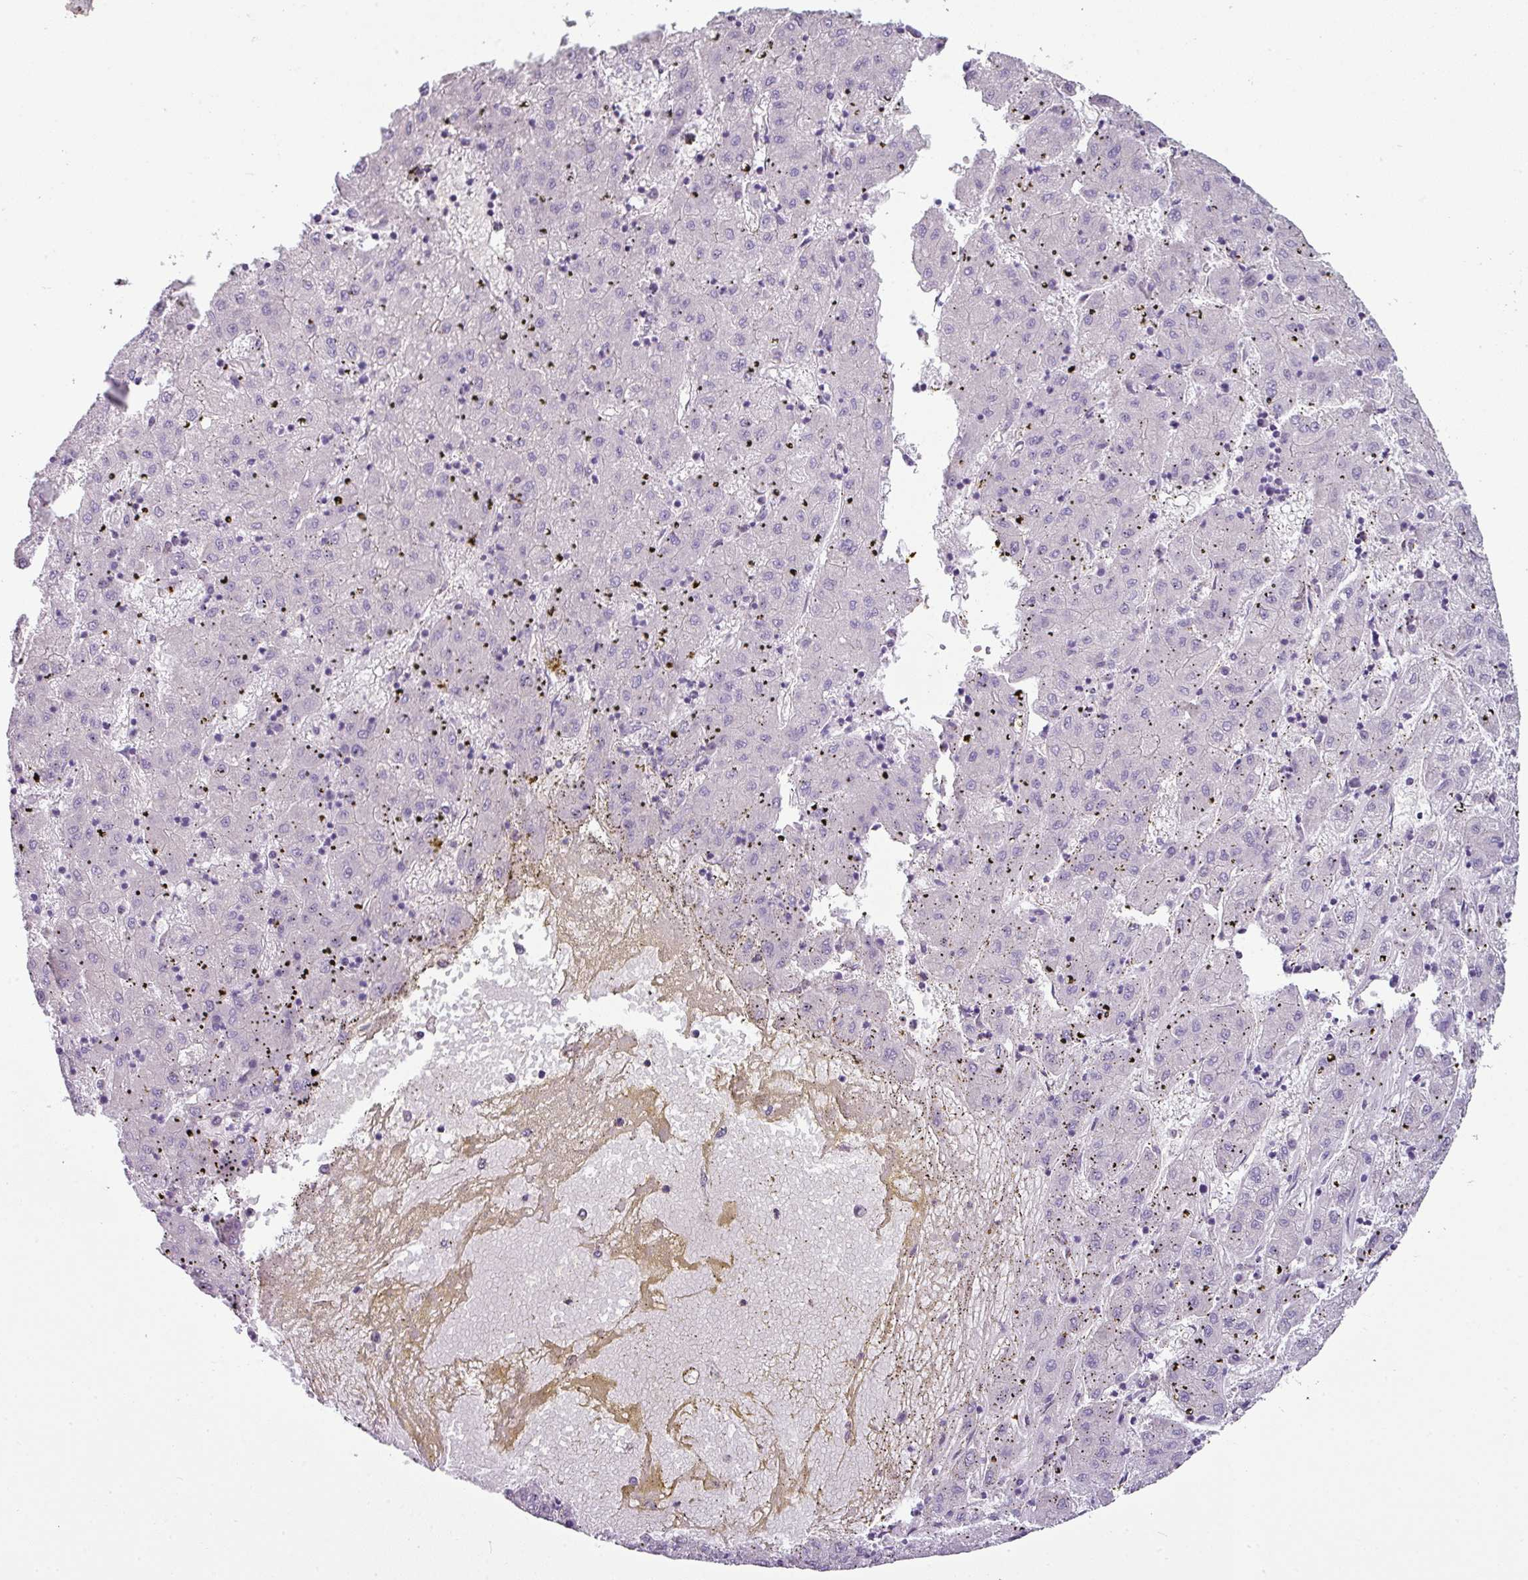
{"staining": {"intensity": "negative", "quantity": "none", "location": "none"}, "tissue": "liver cancer", "cell_type": "Tumor cells", "image_type": "cancer", "snomed": [{"axis": "morphology", "description": "Carcinoma, Hepatocellular, NOS"}, {"axis": "topography", "description": "Liver"}], "caption": "Hepatocellular carcinoma (liver) was stained to show a protein in brown. There is no significant staining in tumor cells.", "gene": "LRRC9", "patient": {"sex": "male", "age": 72}}